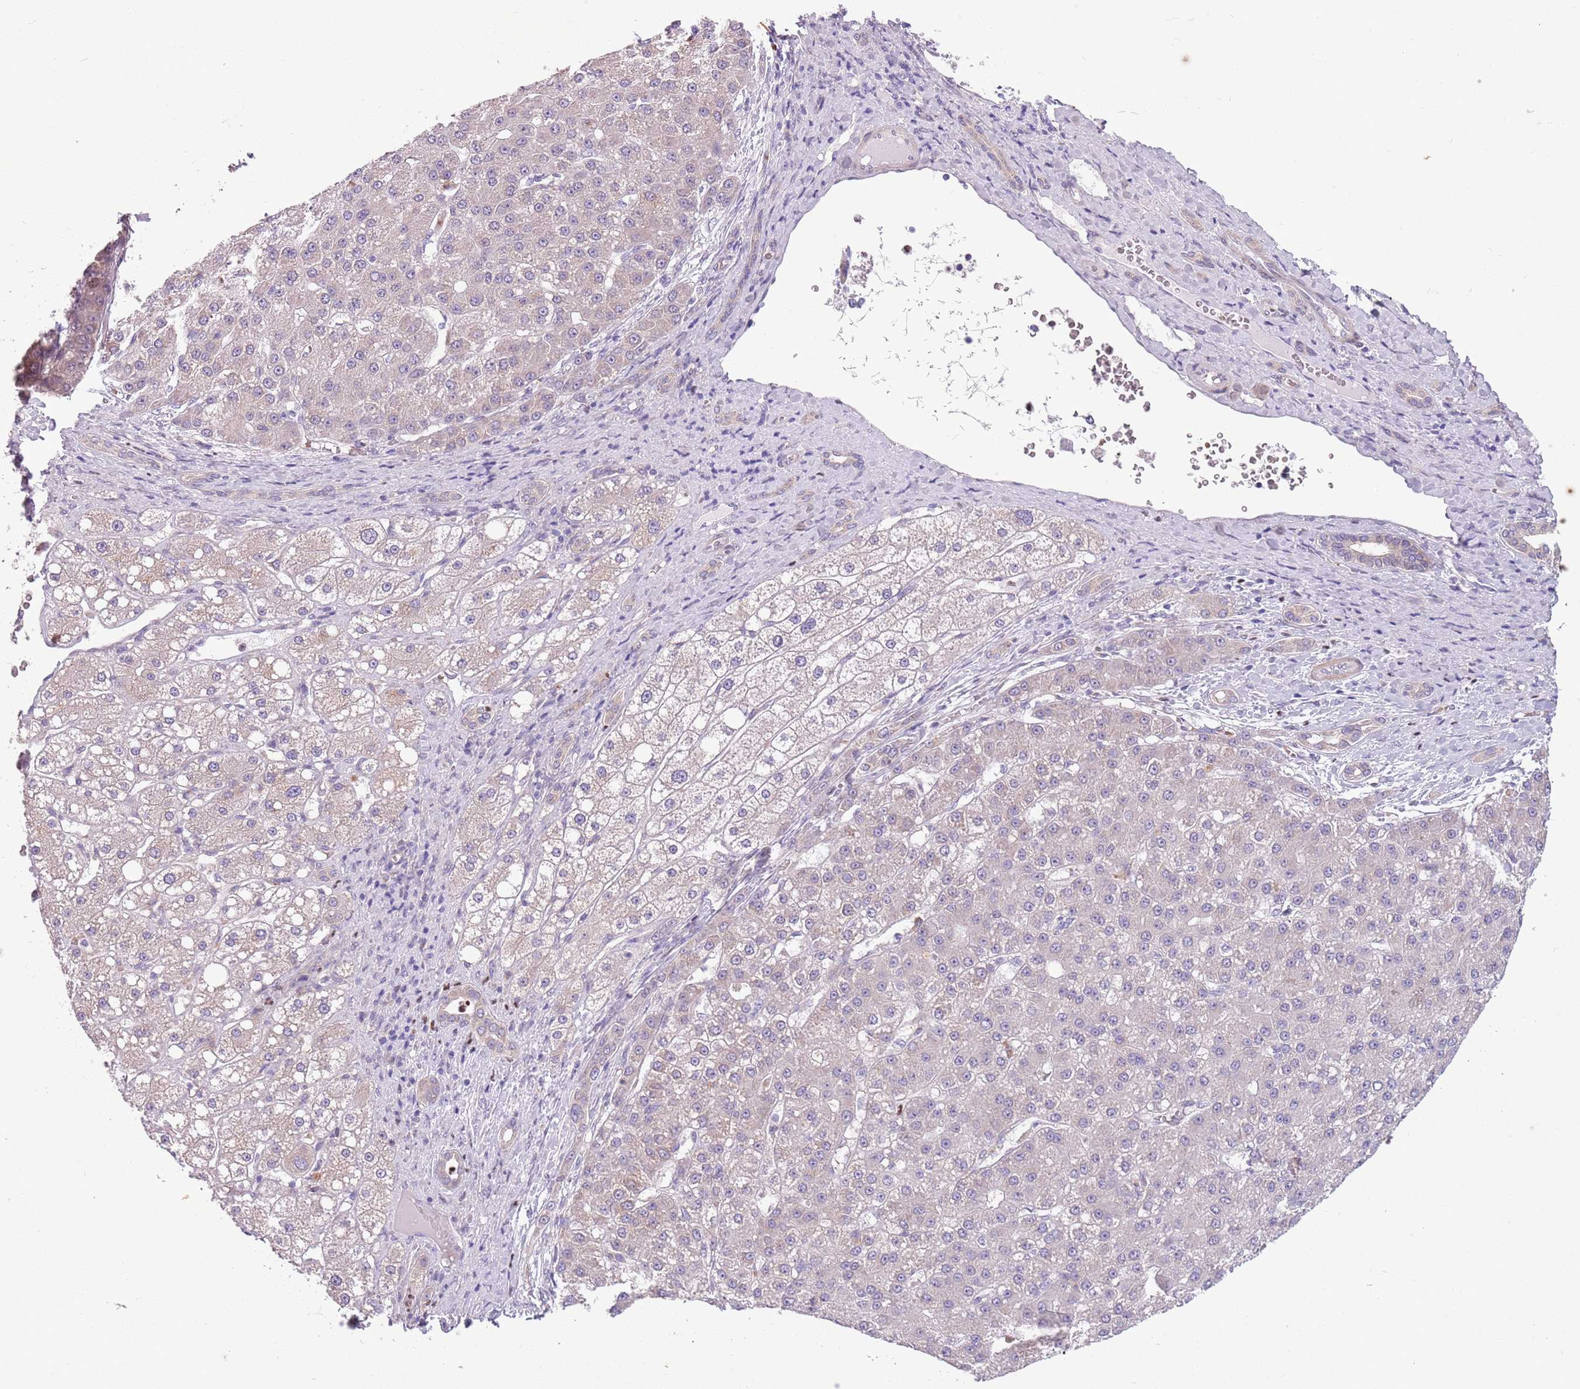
{"staining": {"intensity": "weak", "quantity": "<25%", "location": "cytoplasmic/membranous"}, "tissue": "liver cancer", "cell_type": "Tumor cells", "image_type": "cancer", "snomed": [{"axis": "morphology", "description": "Carcinoma, Hepatocellular, NOS"}, {"axis": "topography", "description": "Liver"}], "caption": "A high-resolution histopathology image shows immunohistochemistry (IHC) staining of liver cancer (hepatocellular carcinoma), which shows no significant positivity in tumor cells. (Stains: DAB (3,3'-diaminobenzidine) immunohistochemistry with hematoxylin counter stain, Microscopy: brightfield microscopy at high magnification).", "gene": "ADCY7", "patient": {"sex": "male", "age": 67}}